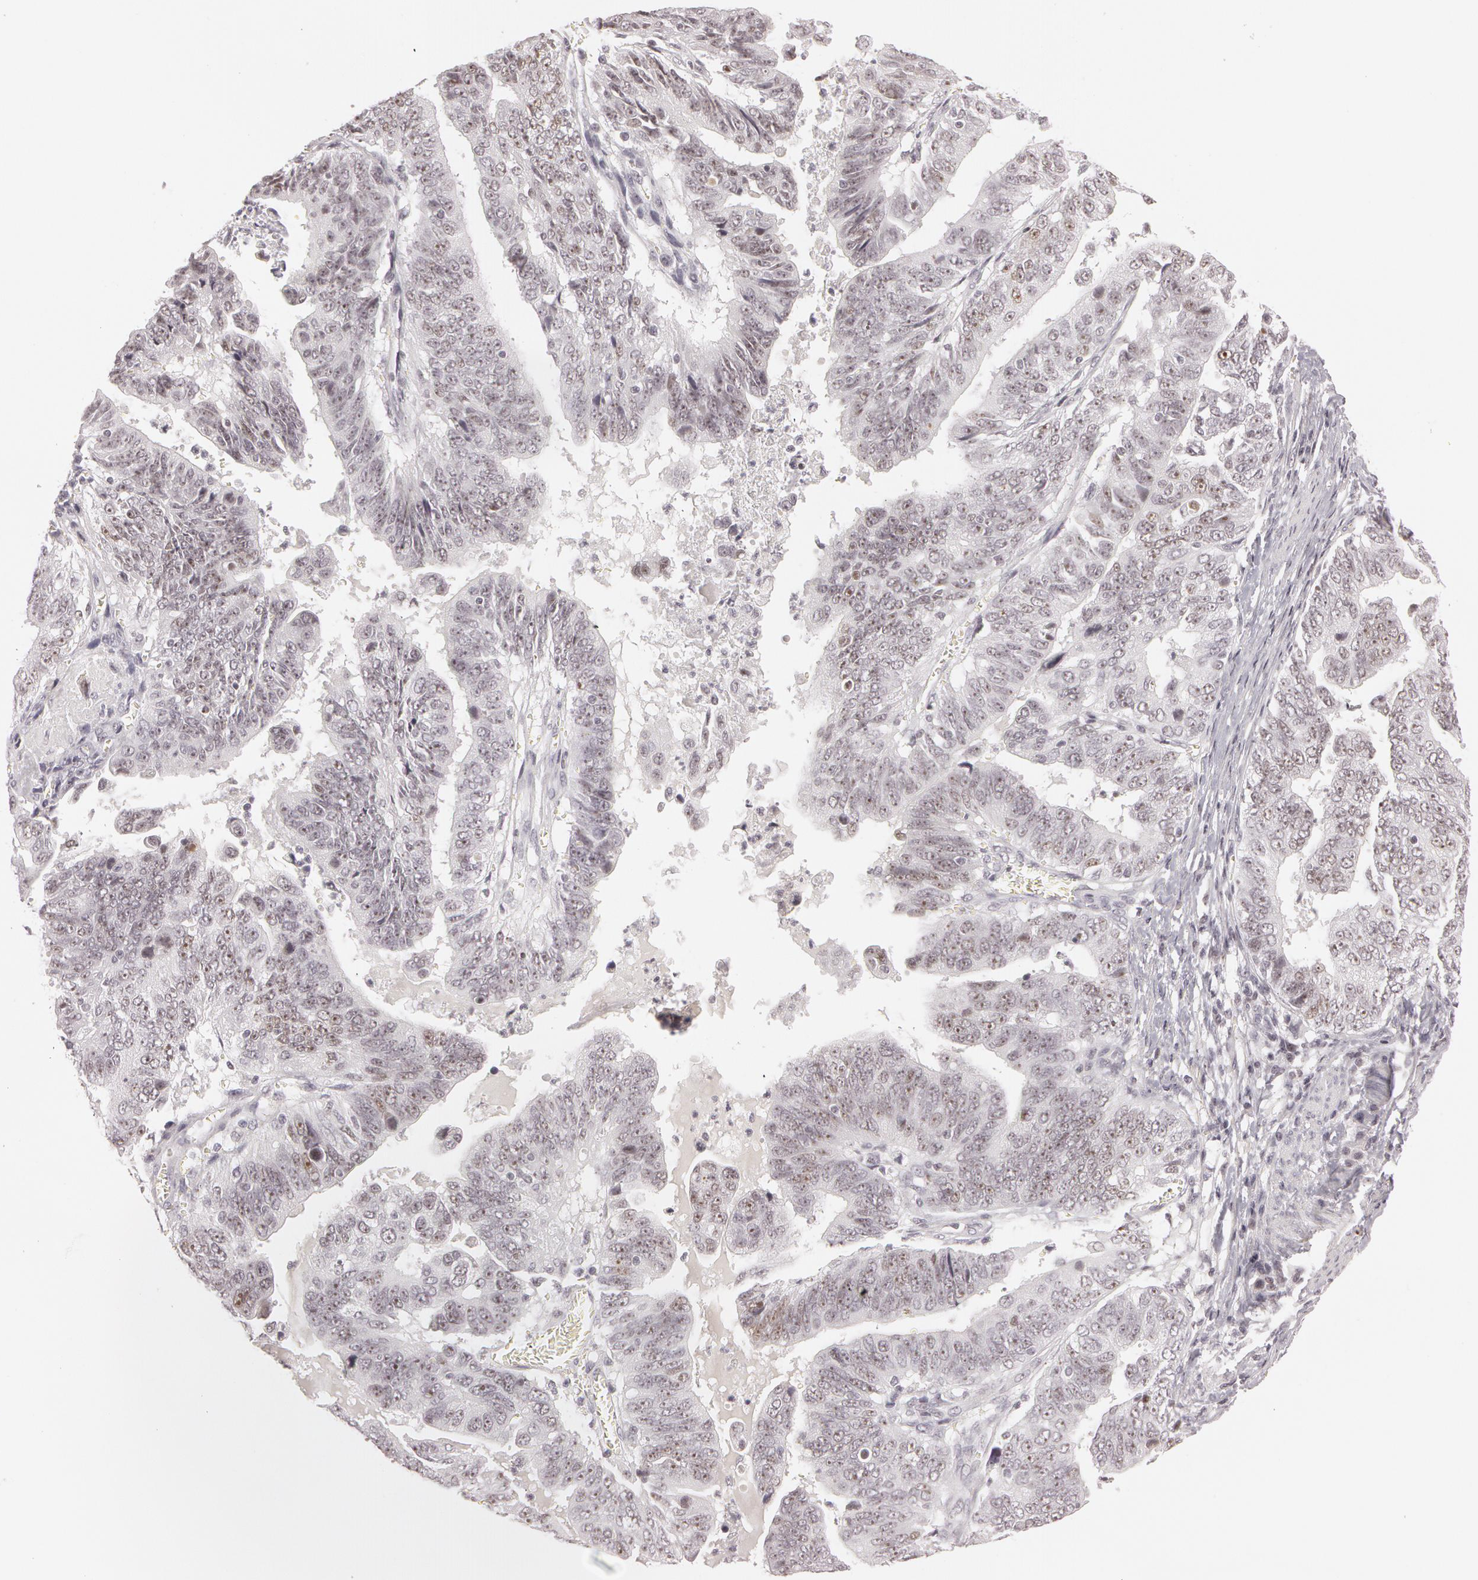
{"staining": {"intensity": "weak", "quantity": ">75%", "location": "nuclear"}, "tissue": "stomach cancer", "cell_type": "Tumor cells", "image_type": "cancer", "snomed": [{"axis": "morphology", "description": "Adenocarcinoma, NOS"}, {"axis": "topography", "description": "Stomach, upper"}], "caption": "Immunohistochemical staining of human stomach adenocarcinoma shows weak nuclear protein expression in approximately >75% of tumor cells.", "gene": "FBL", "patient": {"sex": "female", "age": 50}}